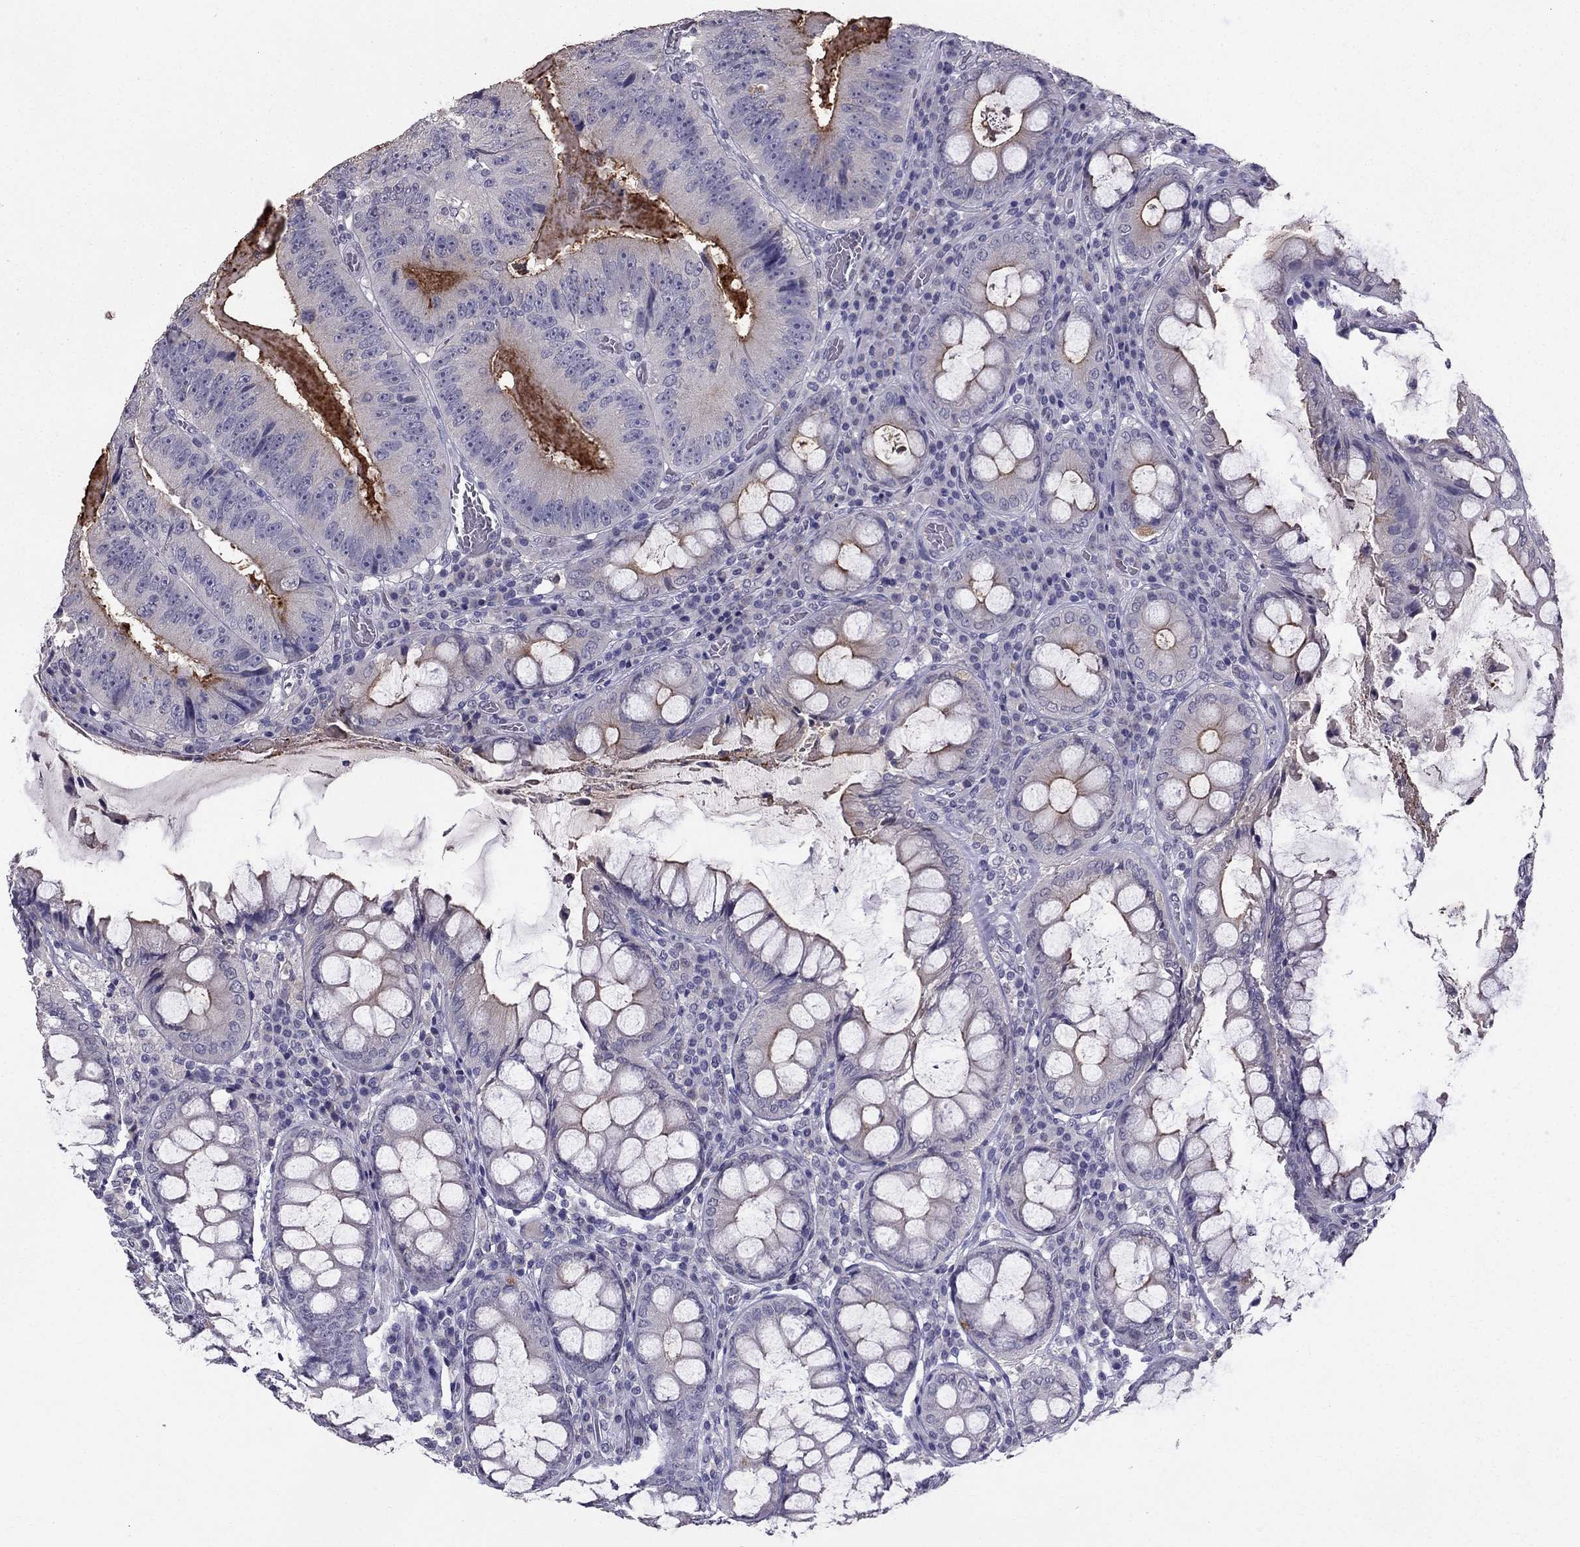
{"staining": {"intensity": "weak", "quantity": "25%-75%", "location": "cytoplasmic/membranous"}, "tissue": "colorectal cancer", "cell_type": "Tumor cells", "image_type": "cancer", "snomed": [{"axis": "morphology", "description": "Adenocarcinoma, NOS"}, {"axis": "topography", "description": "Colon"}], "caption": "Protein expression analysis of human colorectal adenocarcinoma reveals weak cytoplasmic/membranous positivity in approximately 25%-75% of tumor cells. (DAB (3,3'-diaminobenzidine) IHC with brightfield microscopy, high magnification).", "gene": "SCG5", "patient": {"sex": "female", "age": 86}}